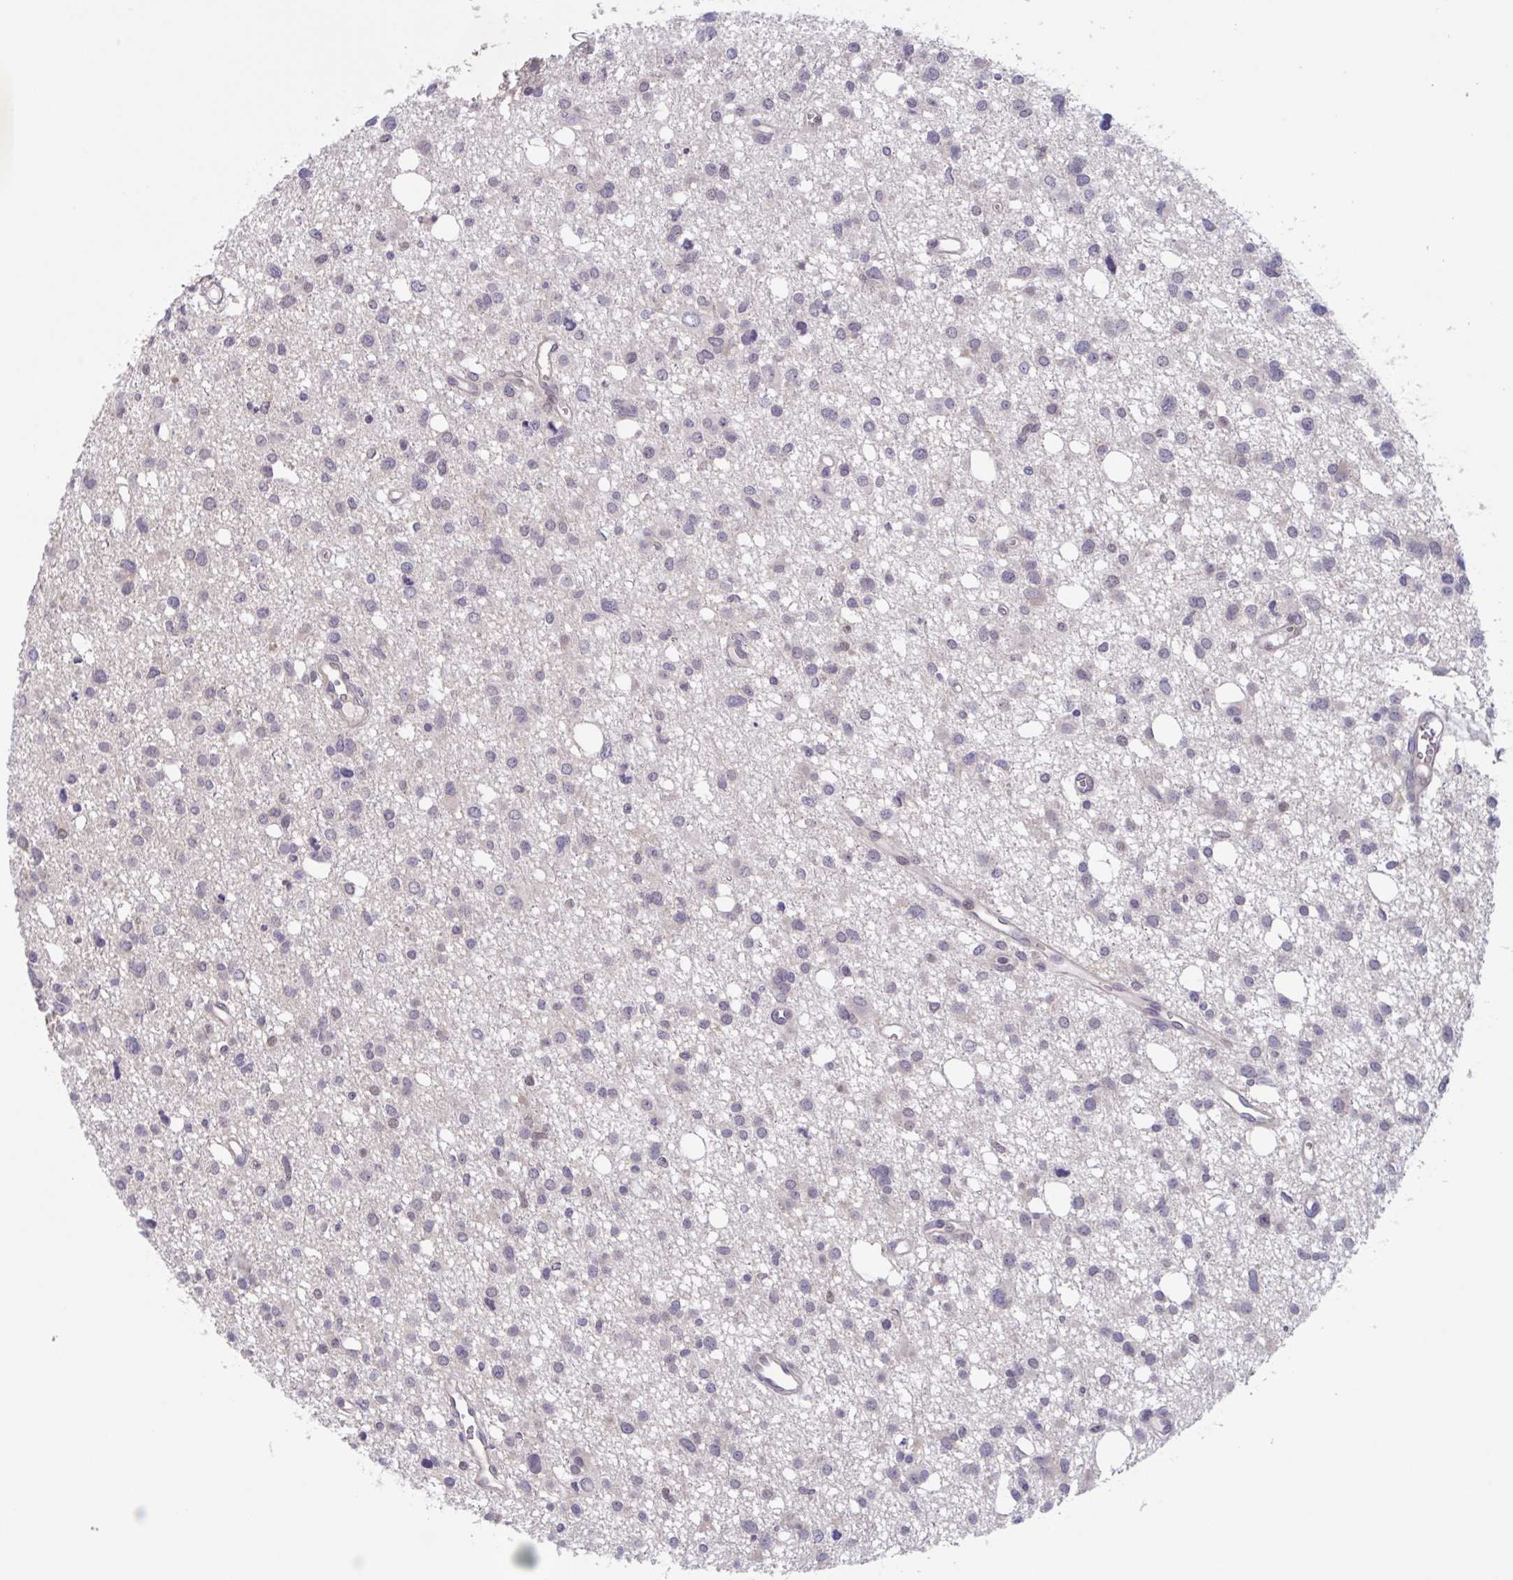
{"staining": {"intensity": "negative", "quantity": "none", "location": "none"}, "tissue": "glioma", "cell_type": "Tumor cells", "image_type": "cancer", "snomed": [{"axis": "morphology", "description": "Glioma, malignant, High grade"}, {"axis": "topography", "description": "Brain"}], "caption": "Immunohistochemistry image of neoplastic tissue: high-grade glioma (malignant) stained with DAB displays no significant protein expression in tumor cells. The staining was performed using DAB (3,3'-diaminobenzidine) to visualize the protein expression in brown, while the nuclei were stained in blue with hematoxylin (Magnification: 20x).", "gene": "RIOK1", "patient": {"sex": "male", "age": 23}}